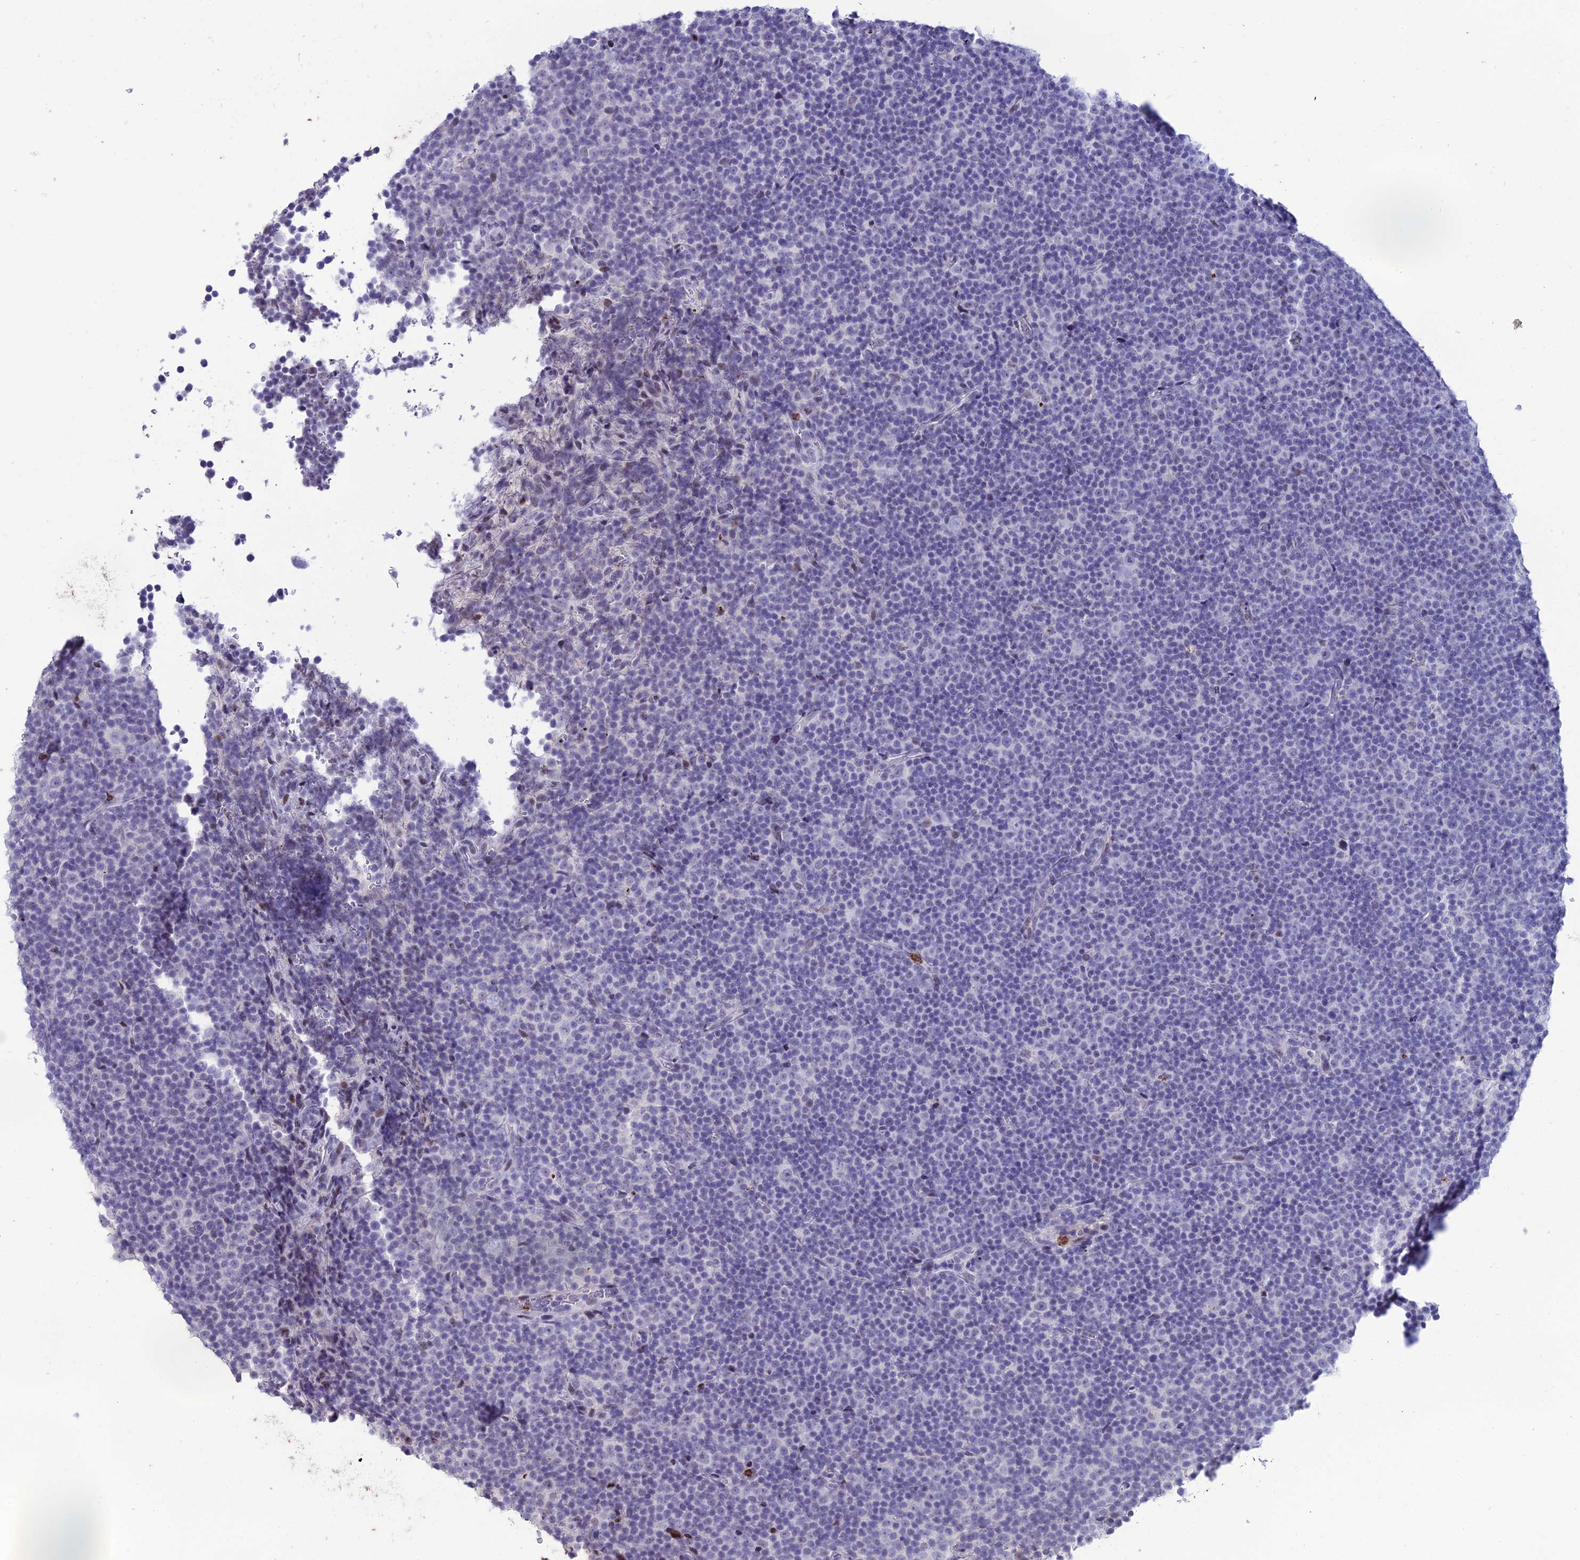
{"staining": {"intensity": "negative", "quantity": "none", "location": "none"}, "tissue": "lymphoma", "cell_type": "Tumor cells", "image_type": "cancer", "snomed": [{"axis": "morphology", "description": "Malignant lymphoma, non-Hodgkin's type, Low grade"}, {"axis": "topography", "description": "Lymph node"}], "caption": "Tumor cells are negative for protein expression in human low-grade malignant lymphoma, non-Hodgkin's type. Nuclei are stained in blue.", "gene": "MFSD2B", "patient": {"sex": "female", "age": 67}}